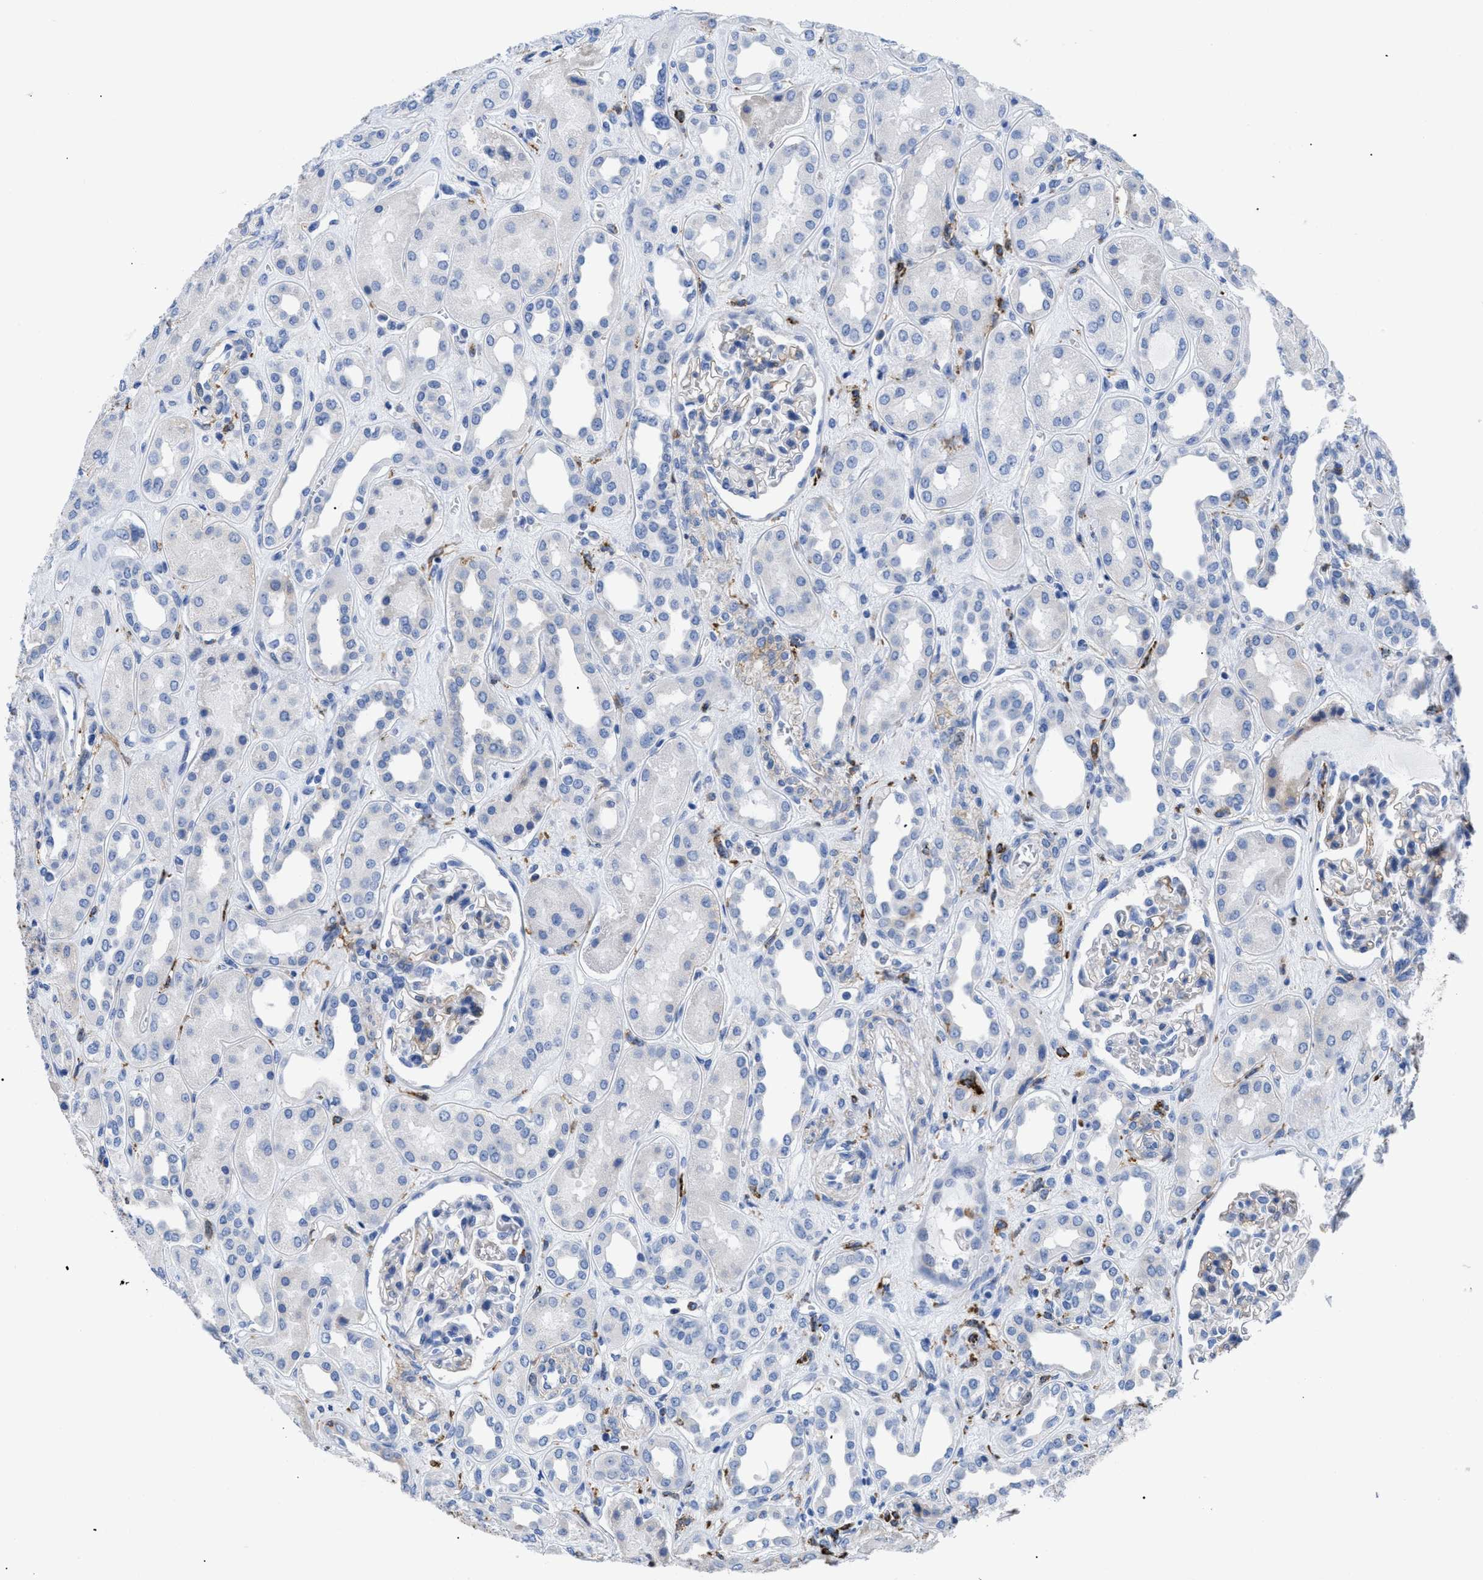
{"staining": {"intensity": "weak", "quantity": "<25%", "location": "cytoplasmic/membranous"}, "tissue": "kidney", "cell_type": "Cells in glomeruli", "image_type": "normal", "snomed": [{"axis": "morphology", "description": "Normal tissue, NOS"}, {"axis": "topography", "description": "Kidney"}], "caption": "A histopathology image of kidney stained for a protein reveals no brown staining in cells in glomeruli.", "gene": "HLA", "patient": {"sex": "male", "age": 59}}